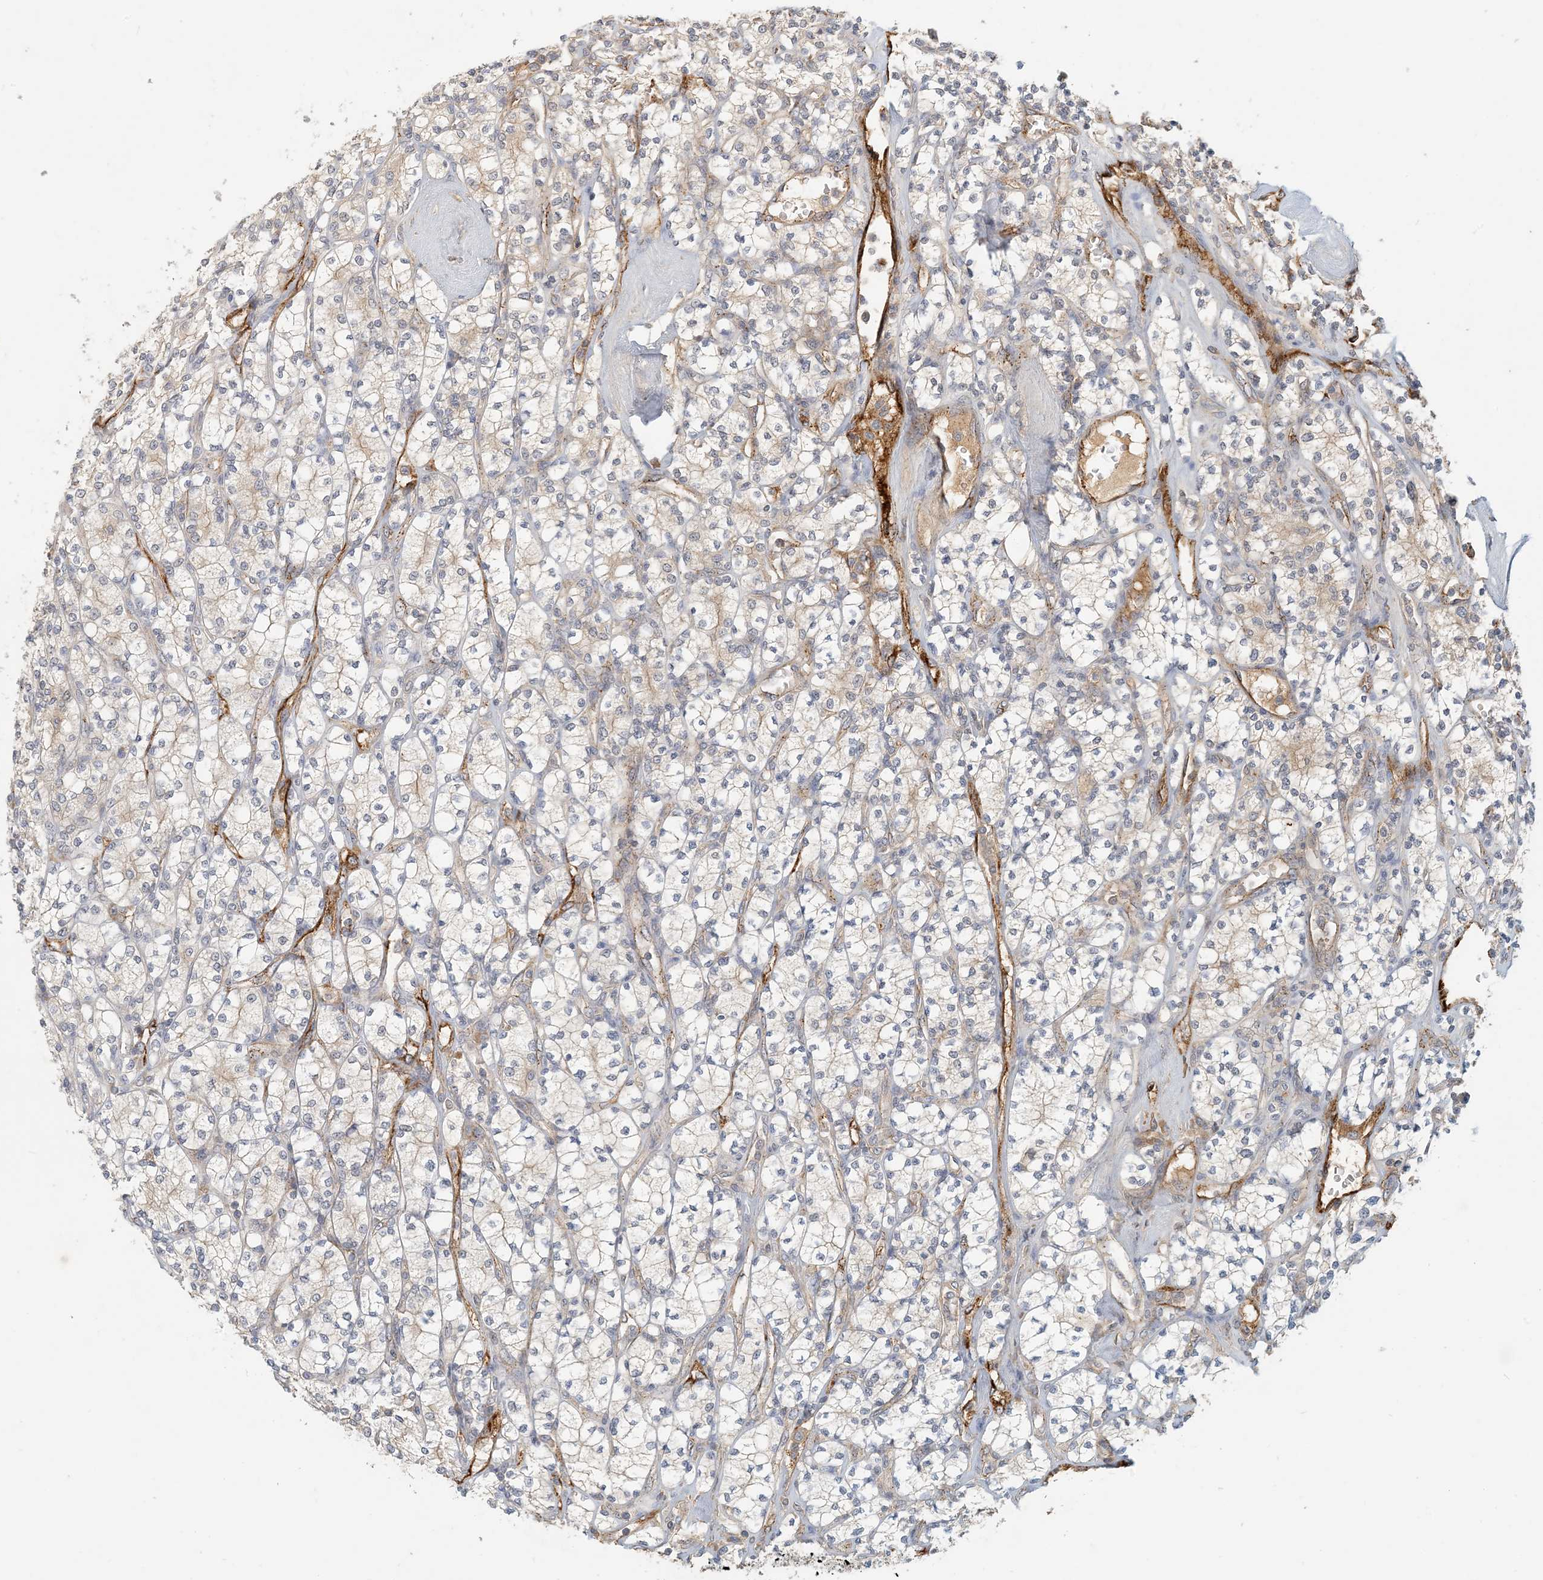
{"staining": {"intensity": "negative", "quantity": "none", "location": "none"}, "tissue": "renal cancer", "cell_type": "Tumor cells", "image_type": "cancer", "snomed": [{"axis": "morphology", "description": "Adenocarcinoma, NOS"}, {"axis": "topography", "description": "Kidney"}], "caption": "Tumor cells are negative for protein expression in human renal cancer (adenocarcinoma).", "gene": "ZBTB3", "patient": {"sex": "male", "age": 77}}